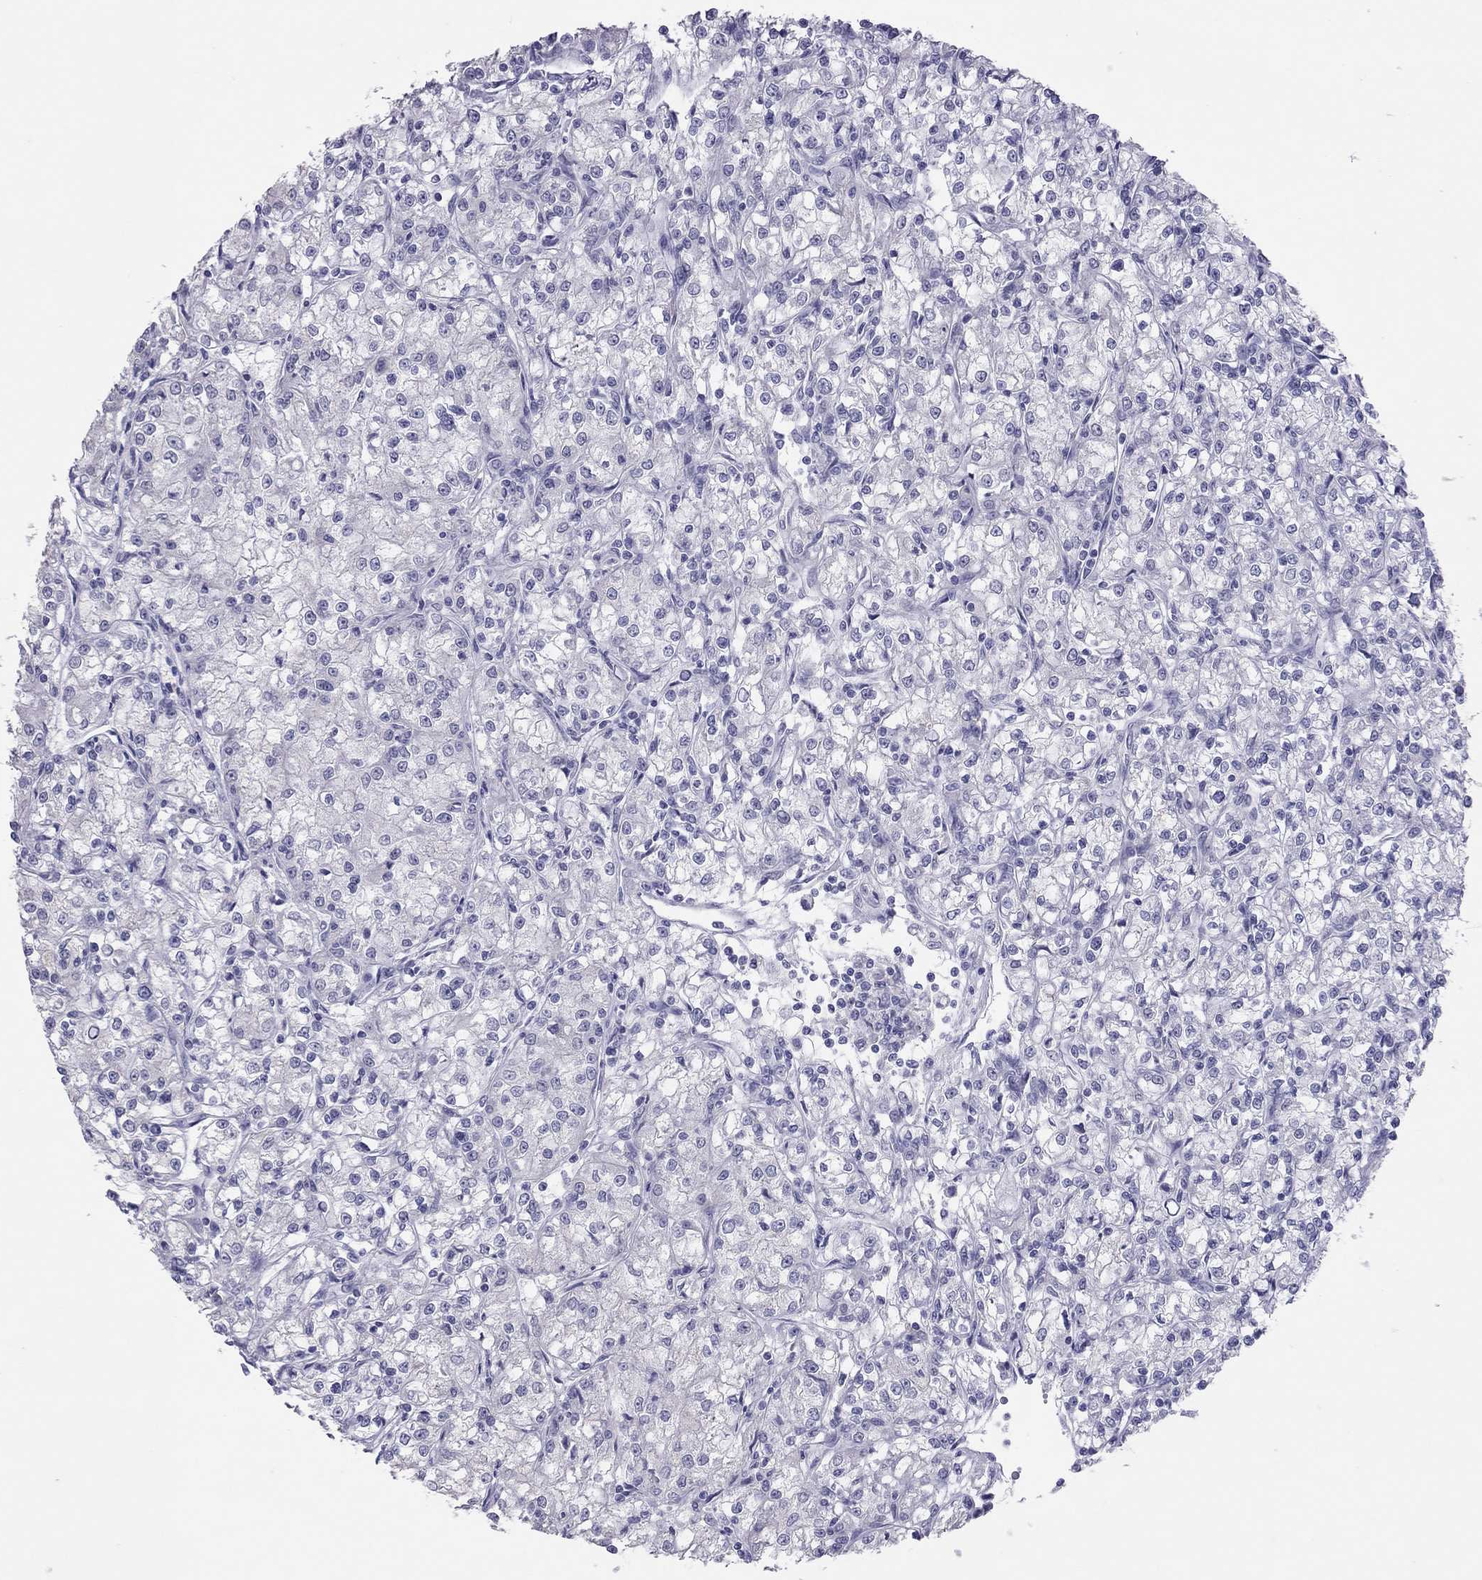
{"staining": {"intensity": "negative", "quantity": "none", "location": "none"}, "tissue": "renal cancer", "cell_type": "Tumor cells", "image_type": "cancer", "snomed": [{"axis": "morphology", "description": "Adenocarcinoma, NOS"}, {"axis": "topography", "description": "Kidney"}], "caption": "Immunohistochemical staining of renal cancer reveals no significant expression in tumor cells.", "gene": "MUC16", "patient": {"sex": "female", "age": 59}}